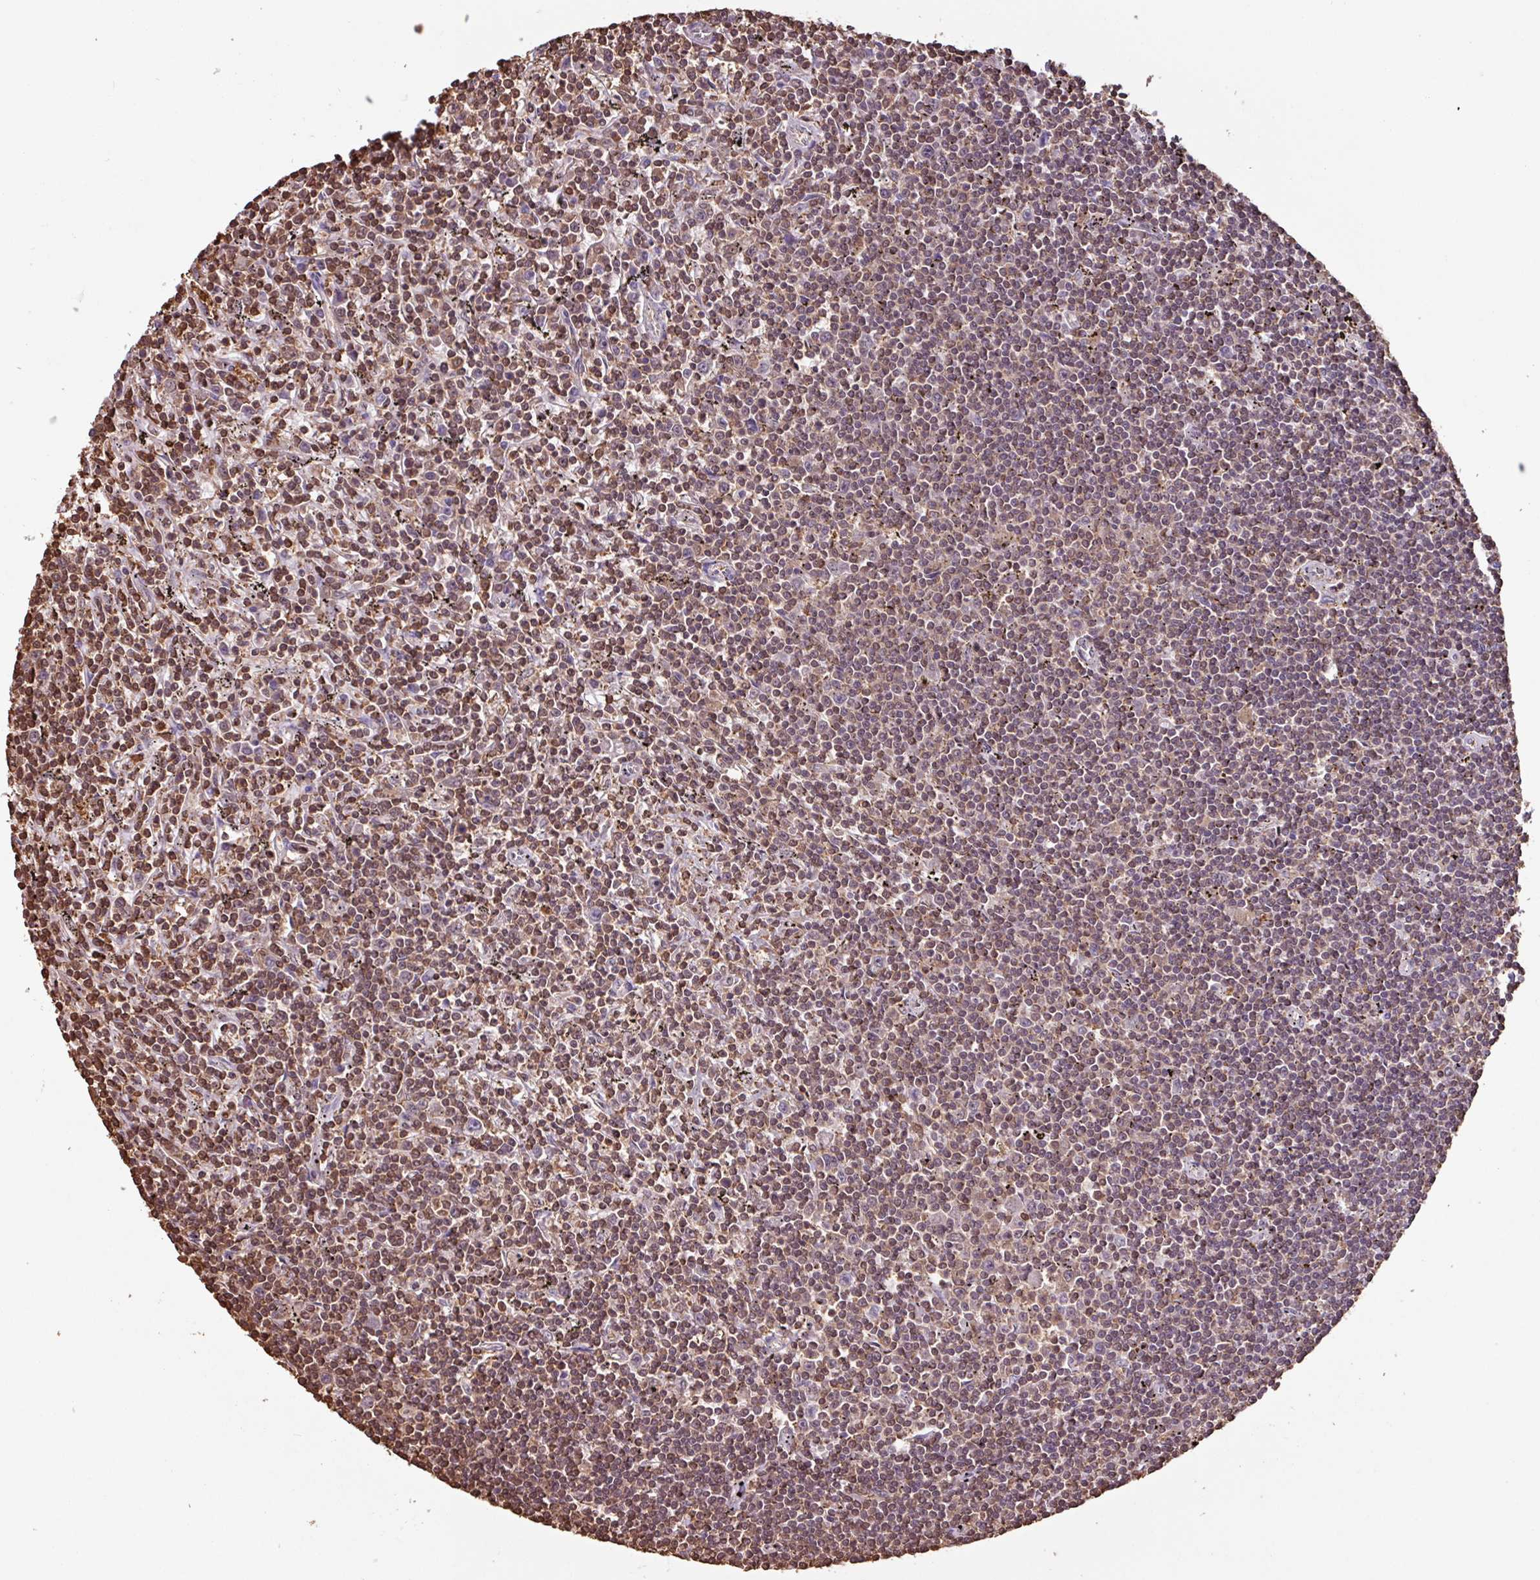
{"staining": {"intensity": "moderate", "quantity": "25%-75%", "location": "nuclear"}, "tissue": "lymphoma", "cell_type": "Tumor cells", "image_type": "cancer", "snomed": [{"axis": "morphology", "description": "Malignant lymphoma, non-Hodgkin's type, Low grade"}, {"axis": "topography", "description": "Spleen"}], "caption": "Low-grade malignant lymphoma, non-Hodgkin's type stained for a protein shows moderate nuclear positivity in tumor cells.", "gene": "ARHGDIB", "patient": {"sex": "male", "age": 76}}